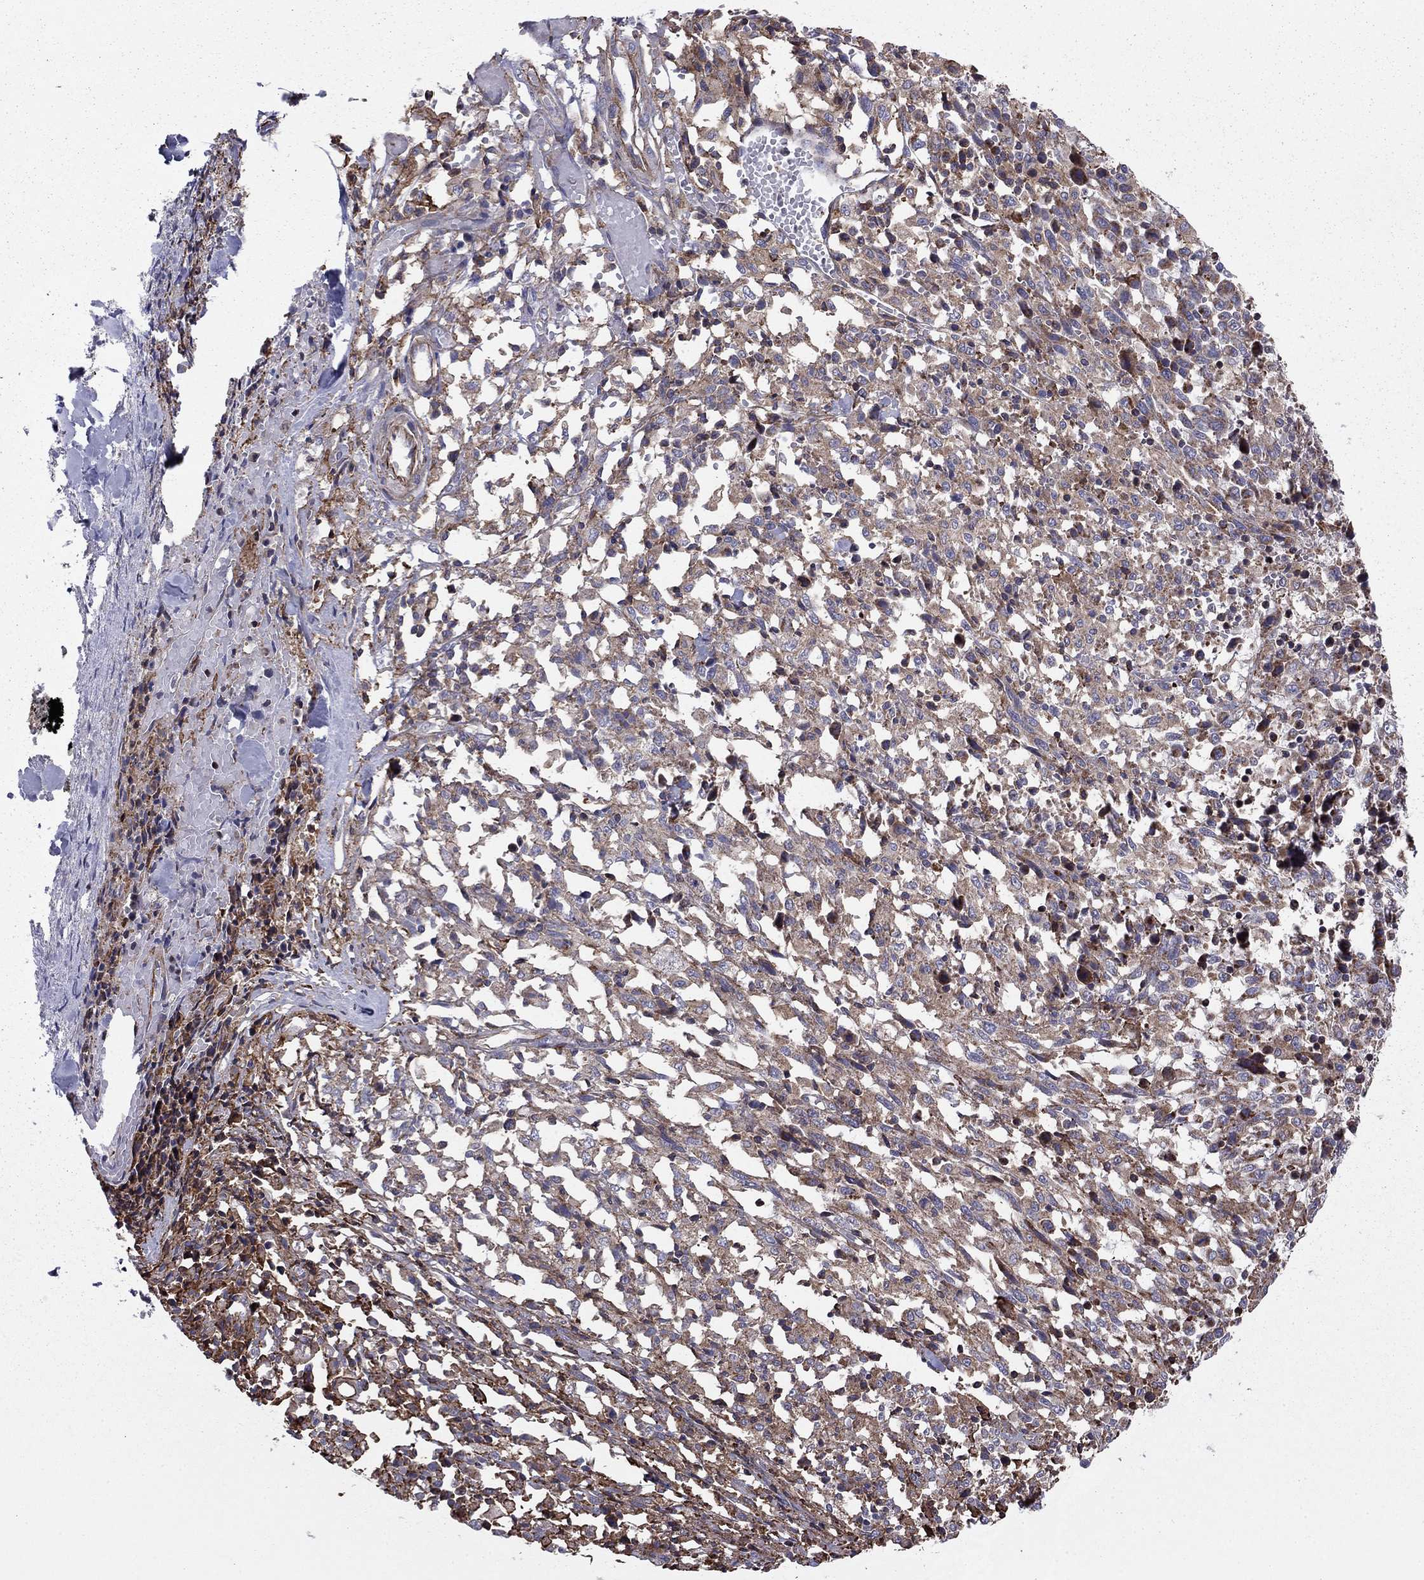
{"staining": {"intensity": "moderate", "quantity": "25%-75%", "location": "cytoplasmic/membranous"}, "tissue": "melanoma", "cell_type": "Tumor cells", "image_type": "cancer", "snomed": [{"axis": "morphology", "description": "Malignant melanoma, NOS"}, {"axis": "topography", "description": "Skin"}], "caption": "Immunohistochemistry staining of melanoma, which demonstrates medium levels of moderate cytoplasmic/membranous staining in about 25%-75% of tumor cells indicating moderate cytoplasmic/membranous protein positivity. The staining was performed using DAB (brown) for protein detection and nuclei were counterstained in hematoxylin (blue).", "gene": "ALG6", "patient": {"sex": "female", "age": 91}}